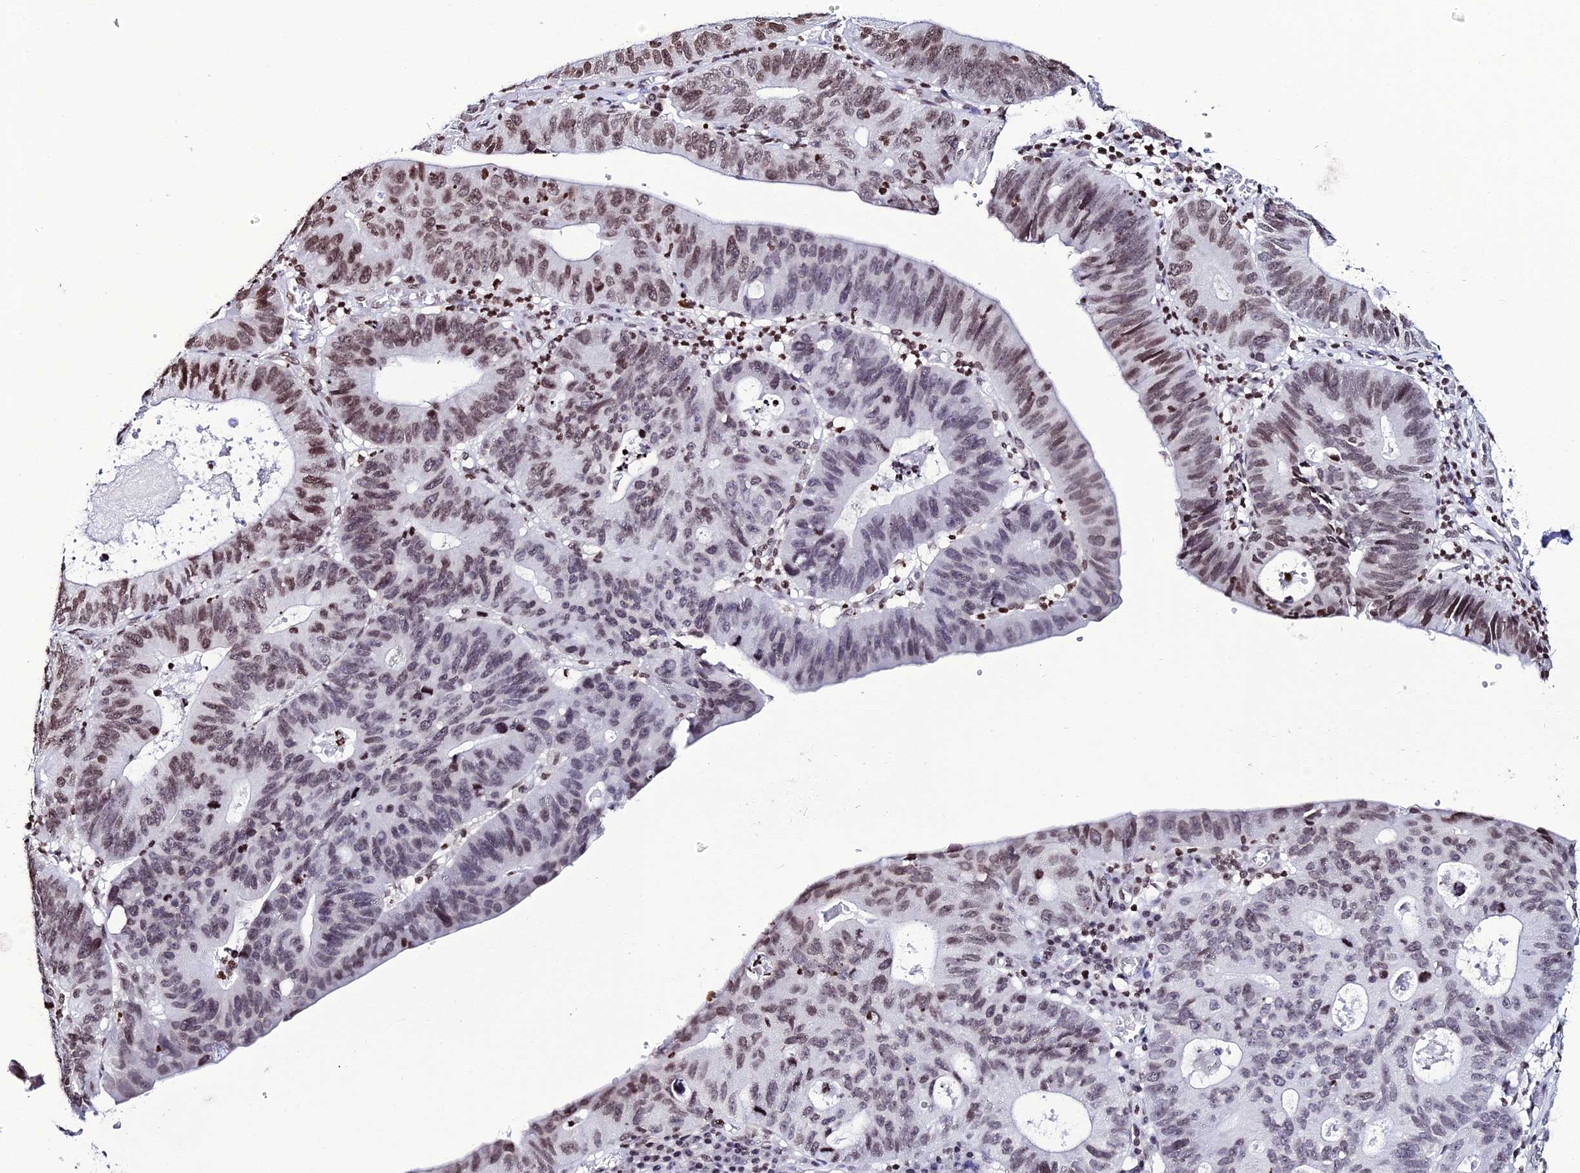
{"staining": {"intensity": "moderate", "quantity": ">75%", "location": "nuclear"}, "tissue": "stomach cancer", "cell_type": "Tumor cells", "image_type": "cancer", "snomed": [{"axis": "morphology", "description": "Adenocarcinoma, NOS"}, {"axis": "topography", "description": "Stomach"}], "caption": "Moderate nuclear protein expression is present in about >75% of tumor cells in adenocarcinoma (stomach). Using DAB (3,3'-diaminobenzidine) (brown) and hematoxylin (blue) stains, captured at high magnification using brightfield microscopy.", "gene": "MACROH2A2", "patient": {"sex": "male", "age": 59}}